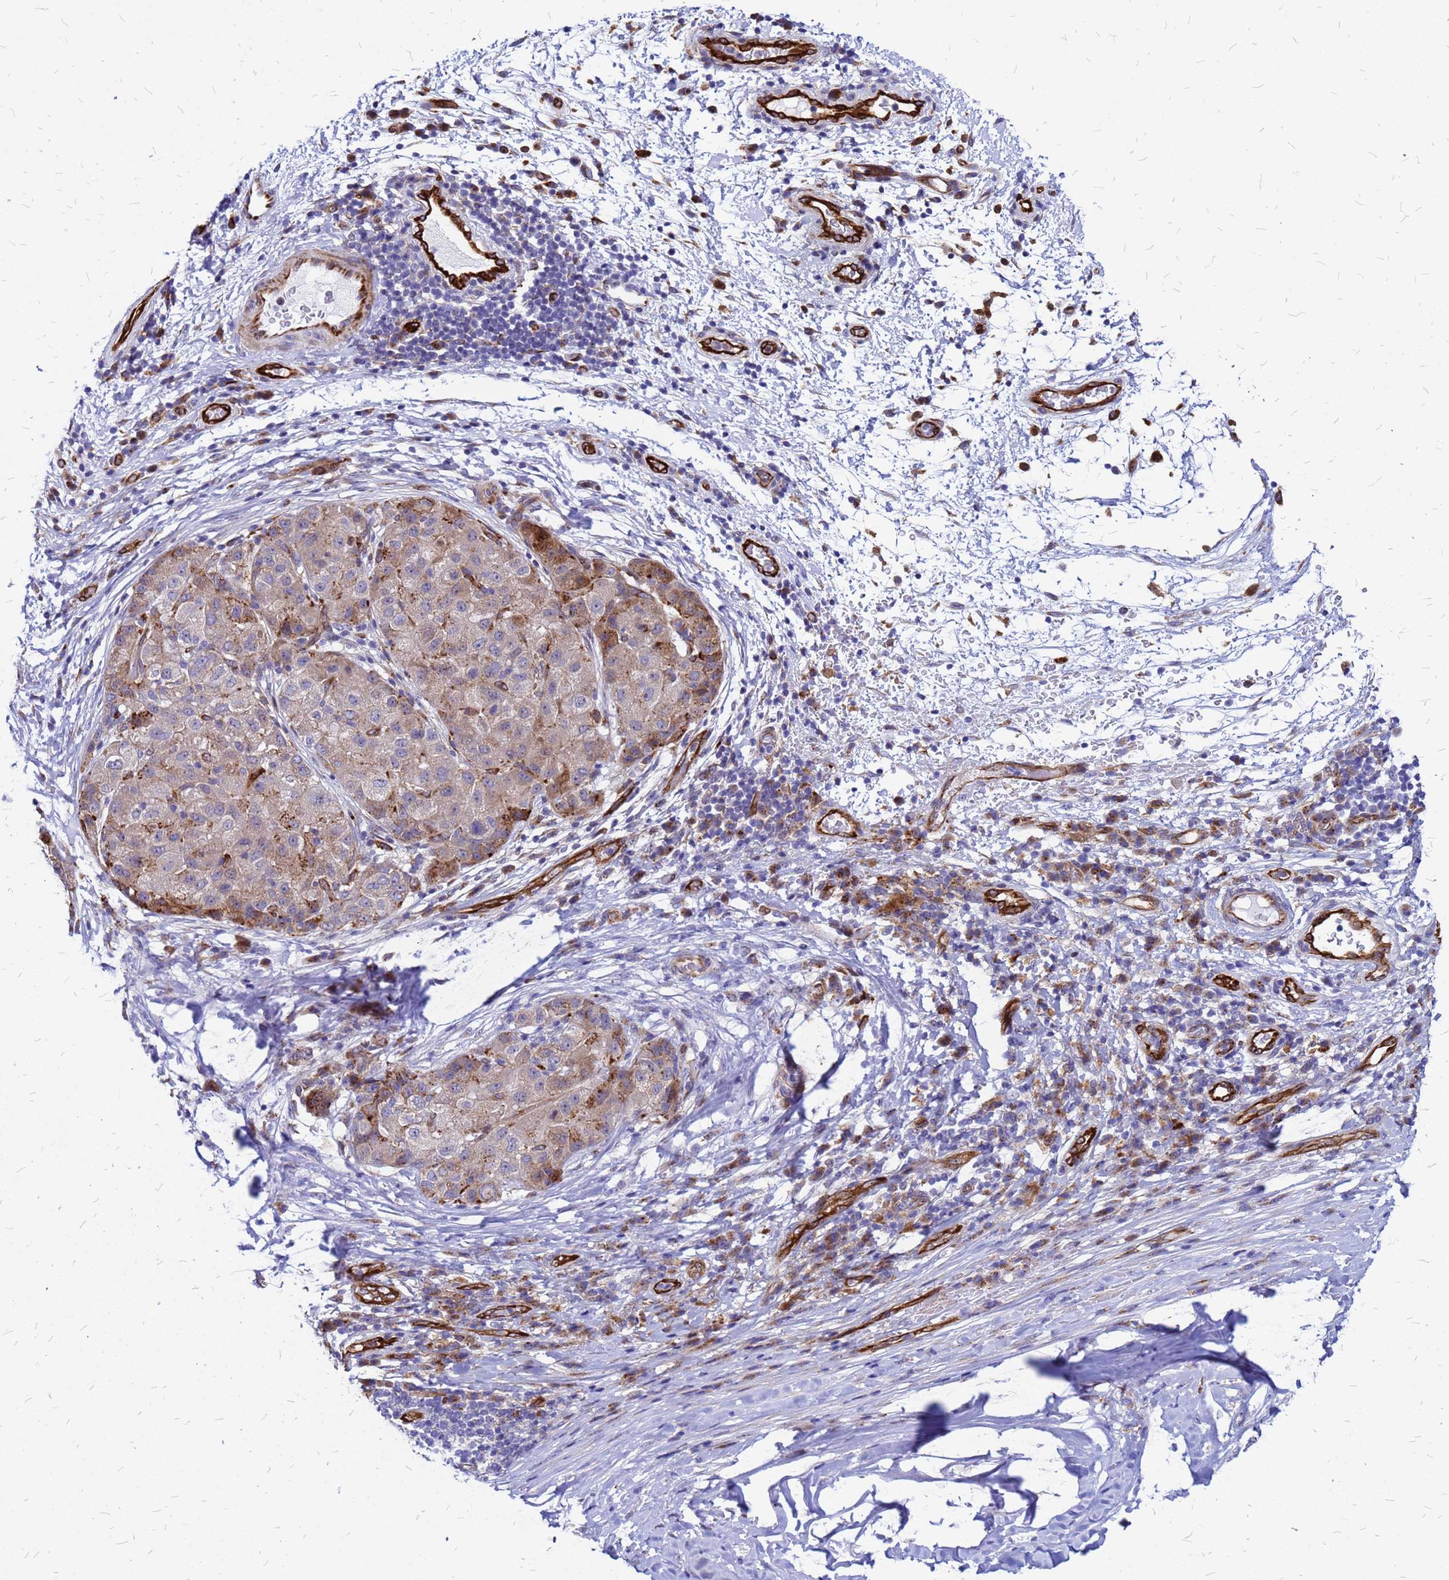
{"staining": {"intensity": "moderate", "quantity": "25%-75%", "location": "cytoplasmic/membranous"}, "tissue": "liver cancer", "cell_type": "Tumor cells", "image_type": "cancer", "snomed": [{"axis": "morphology", "description": "Carcinoma, Hepatocellular, NOS"}, {"axis": "topography", "description": "Liver"}], "caption": "Protein analysis of liver cancer tissue reveals moderate cytoplasmic/membranous positivity in approximately 25%-75% of tumor cells. The protein of interest is shown in brown color, while the nuclei are stained blue.", "gene": "NOSTRIN", "patient": {"sex": "male", "age": 80}}